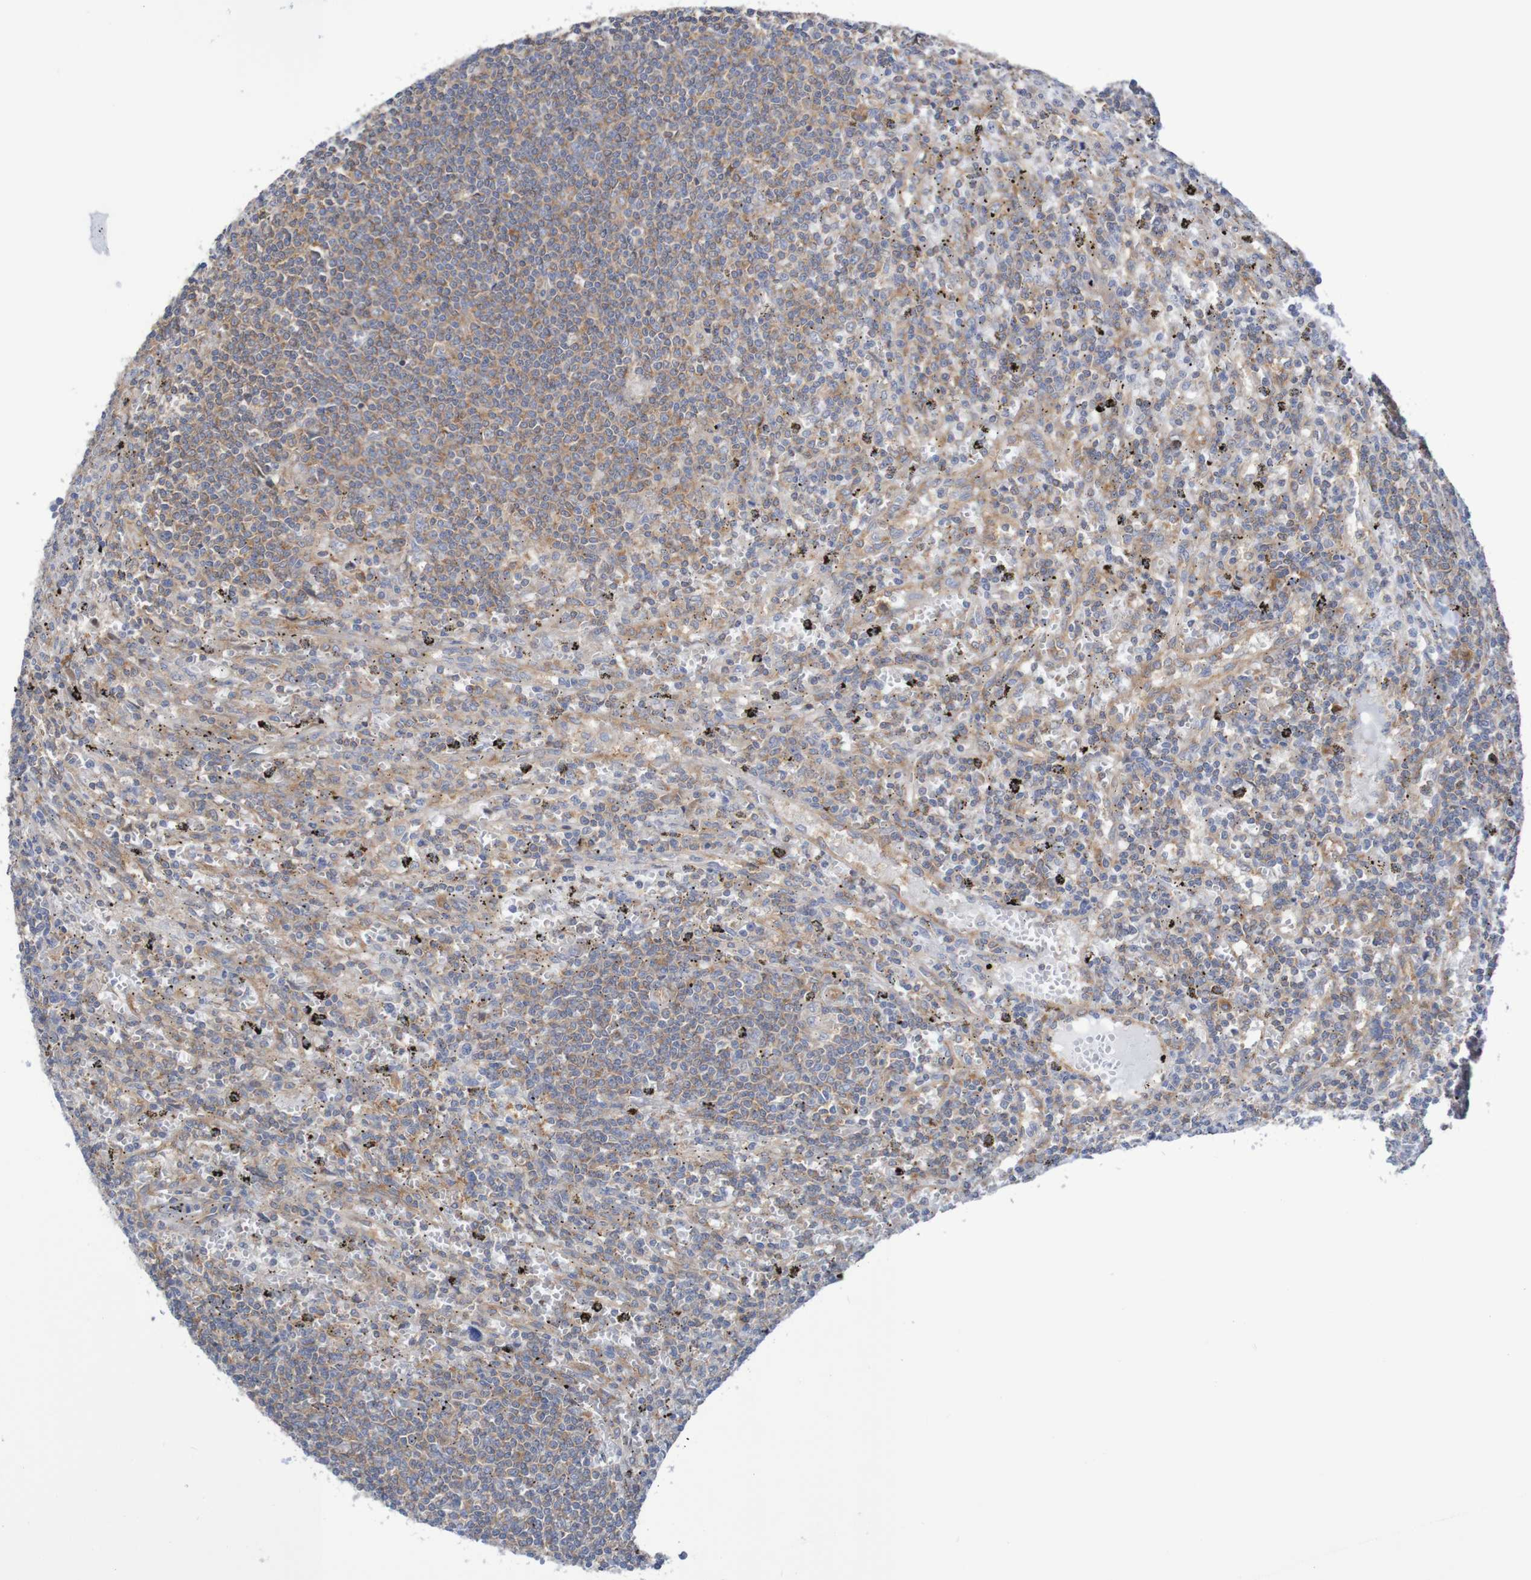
{"staining": {"intensity": "weak", "quantity": ">75%", "location": "cytoplasmic/membranous"}, "tissue": "lymphoma", "cell_type": "Tumor cells", "image_type": "cancer", "snomed": [{"axis": "morphology", "description": "Malignant lymphoma, non-Hodgkin's type, Low grade"}, {"axis": "topography", "description": "Spleen"}], "caption": "Low-grade malignant lymphoma, non-Hodgkin's type tissue displays weak cytoplasmic/membranous positivity in about >75% of tumor cells, visualized by immunohistochemistry.", "gene": "LRRC47", "patient": {"sex": "male", "age": 76}}